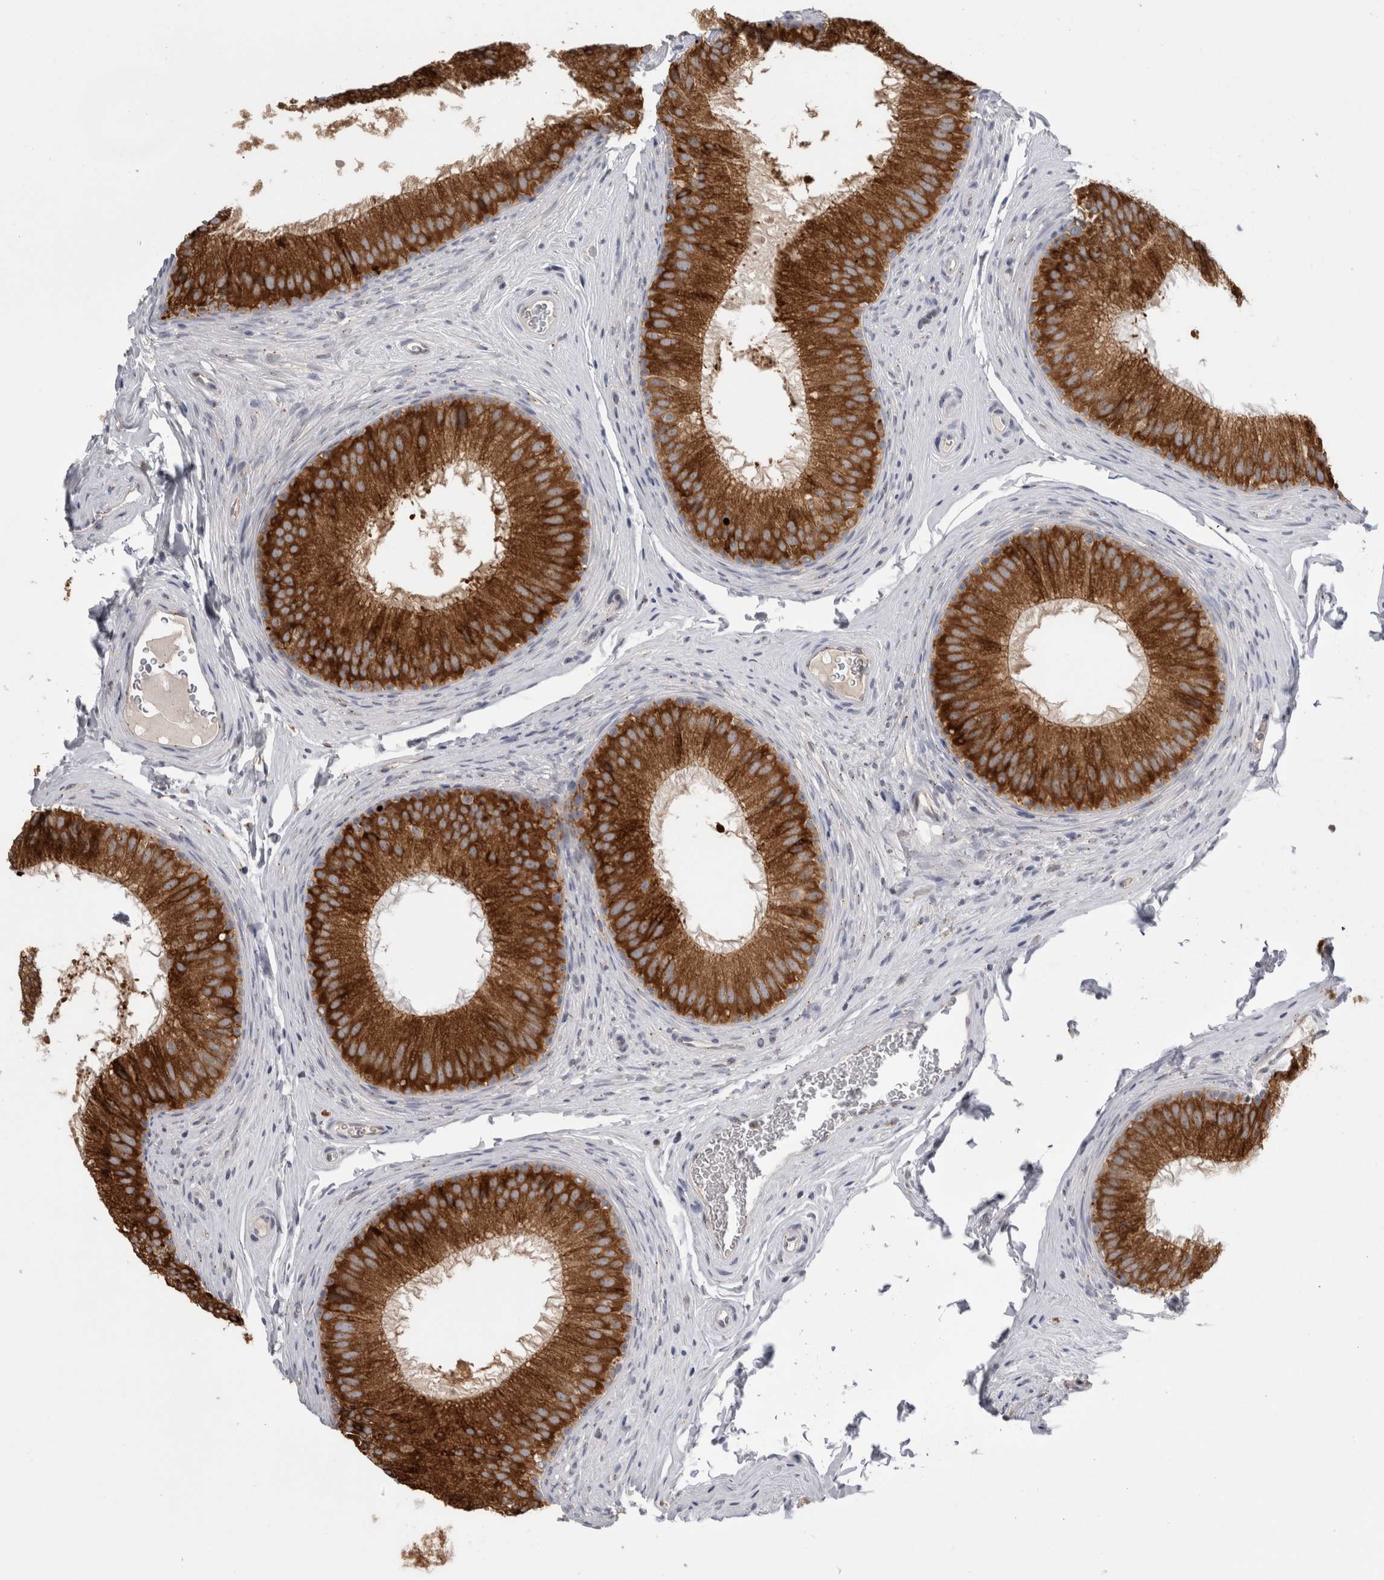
{"staining": {"intensity": "strong", "quantity": ">75%", "location": "cytoplasmic/membranous"}, "tissue": "epididymis", "cell_type": "Glandular cells", "image_type": "normal", "snomed": [{"axis": "morphology", "description": "Normal tissue, NOS"}, {"axis": "topography", "description": "Epididymis"}], "caption": "Immunohistochemical staining of benign human epididymis reveals high levels of strong cytoplasmic/membranous expression in about >75% of glandular cells.", "gene": "ZNF341", "patient": {"sex": "male", "age": 32}}